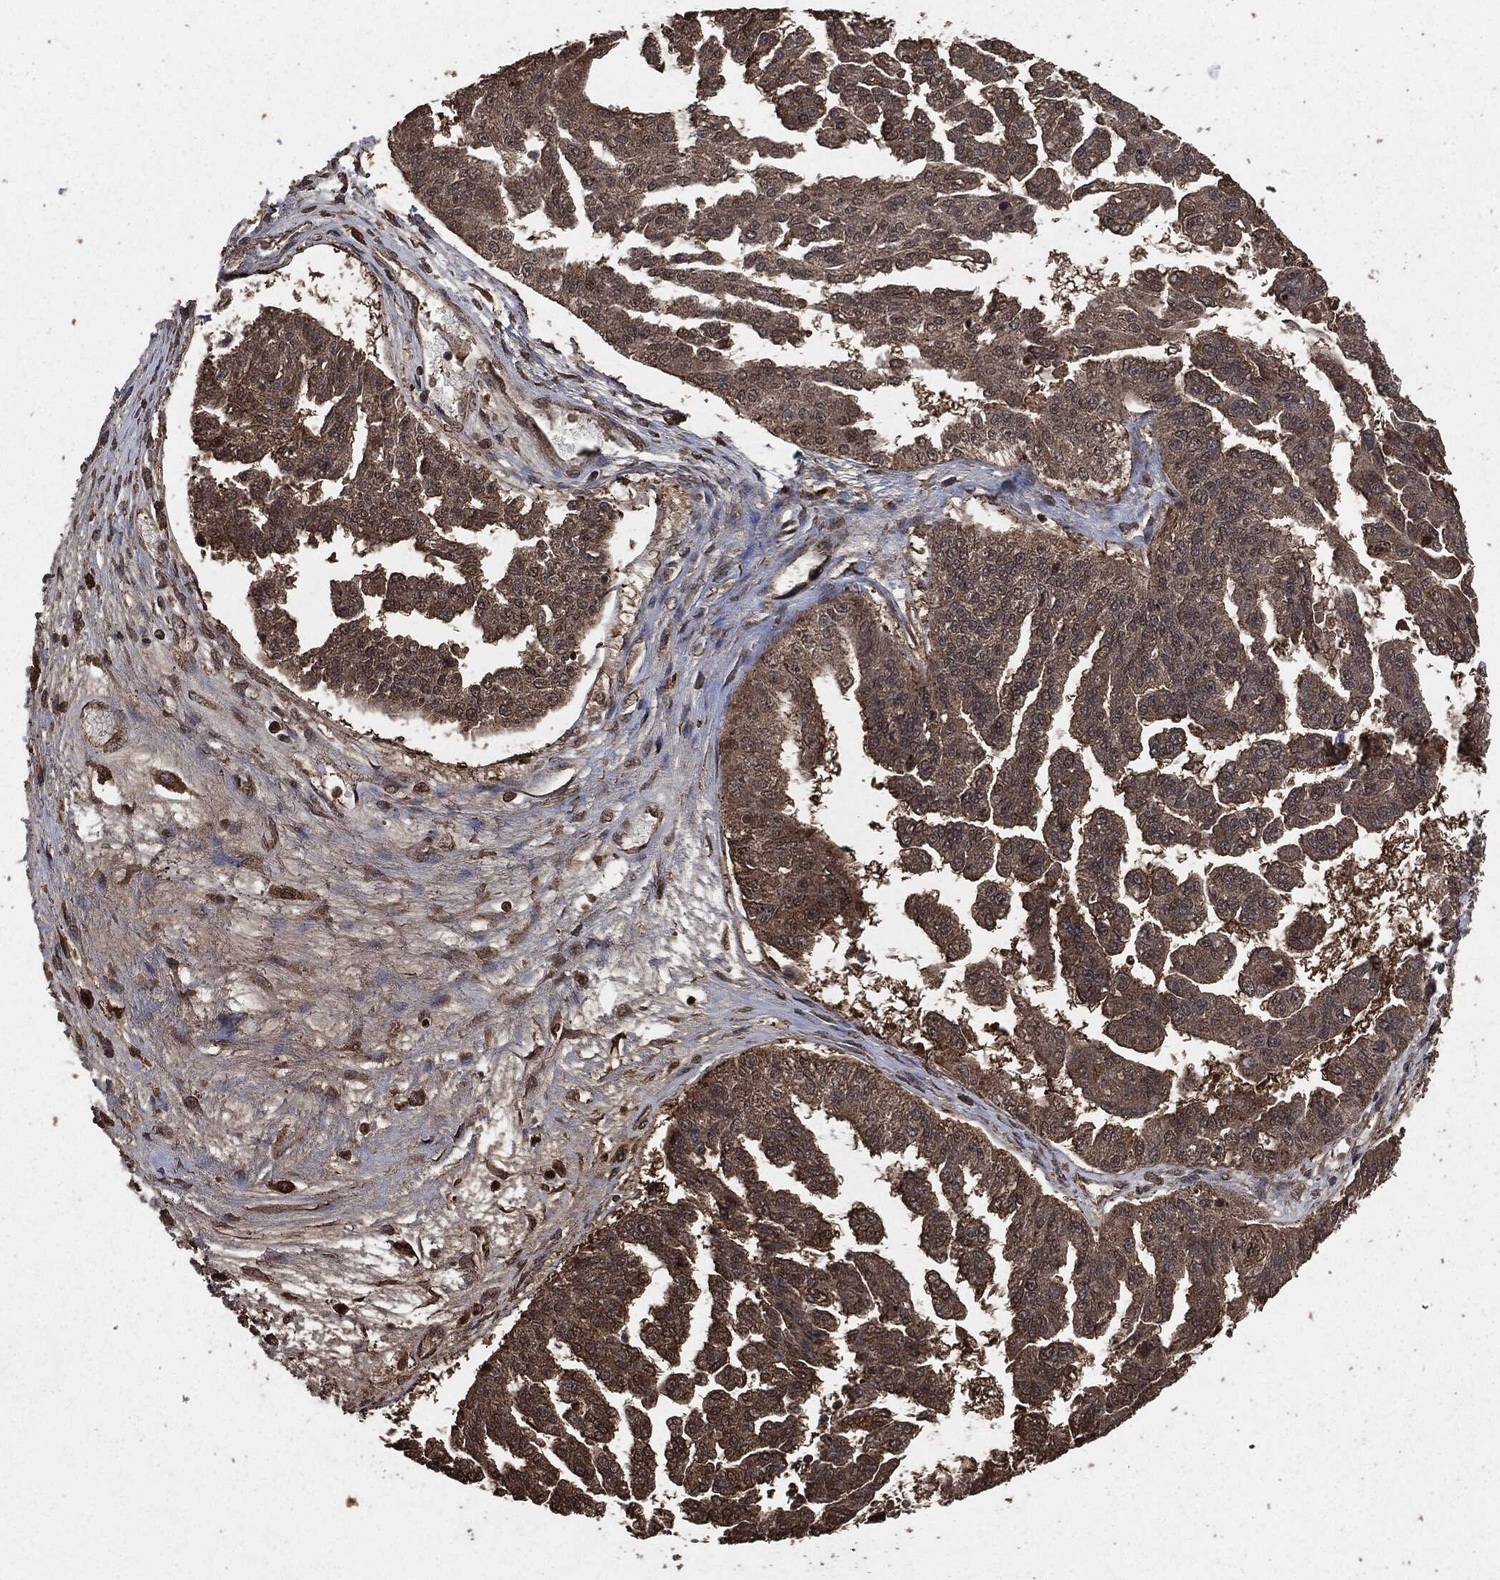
{"staining": {"intensity": "strong", "quantity": "25%-75%", "location": "cytoplasmic/membranous"}, "tissue": "ovarian cancer", "cell_type": "Tumor cells", "image_type": "cancer", "snomed": [{"axis": "morphology", "description": "Cystadenocarcinoma, serous, NOS"}, {"axis": "topography", "description": "Ovary"}], "caption": "IHC (DAB (3,3'-diaminobenzidine)) staining of human ovarian cancer (serous cystadenocarcinoma) reveals strong cytoplasmic/membranous protein positivity in approximately 25%-75% of tumor cells.", "gene": "EGFR", "patient": {"sex": "female", "age": 58}}